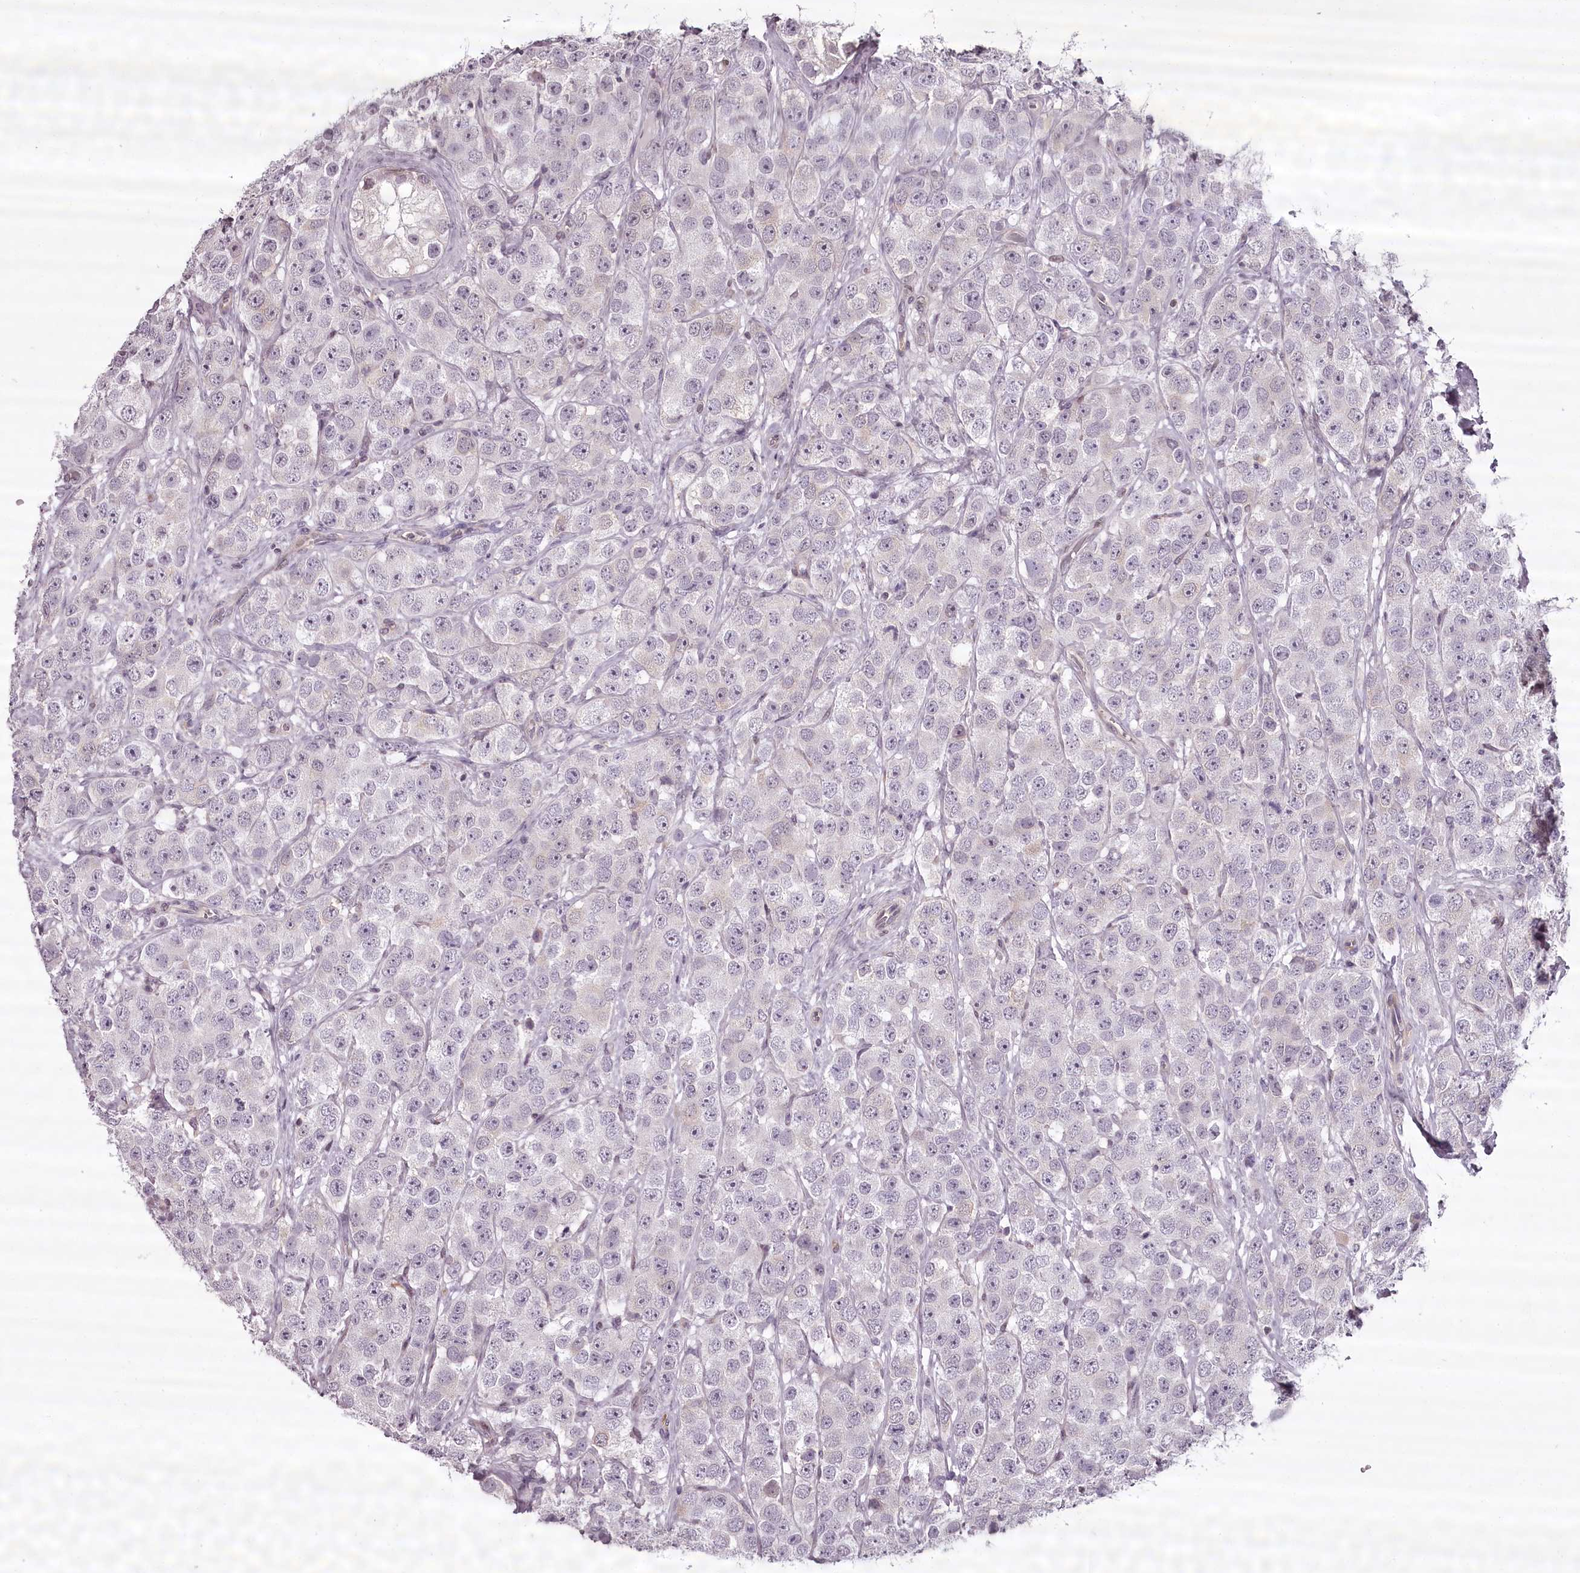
{"staining": {"intensity": "negative", "quantity": "none", "location": "none"}, "tissue": "testis cancer", "cell_type": "Tumor cells", "image_type": "cancer", "snomed": [{"axis": "morphology", "description": "Seminoma, NOS"}, {"axis": "topography", "description": "Testis"}], "caption": "Tumor cells are negative for protein expression in human testis cancer (seminoma). The staining was performed using DAB to visualize the protein expression in brown, while the nuclei were stained in blue with hematoxylin (Magnification: 20x).", "gene": "CCDC92", "patient": {"sex": "male", "age": 28}}